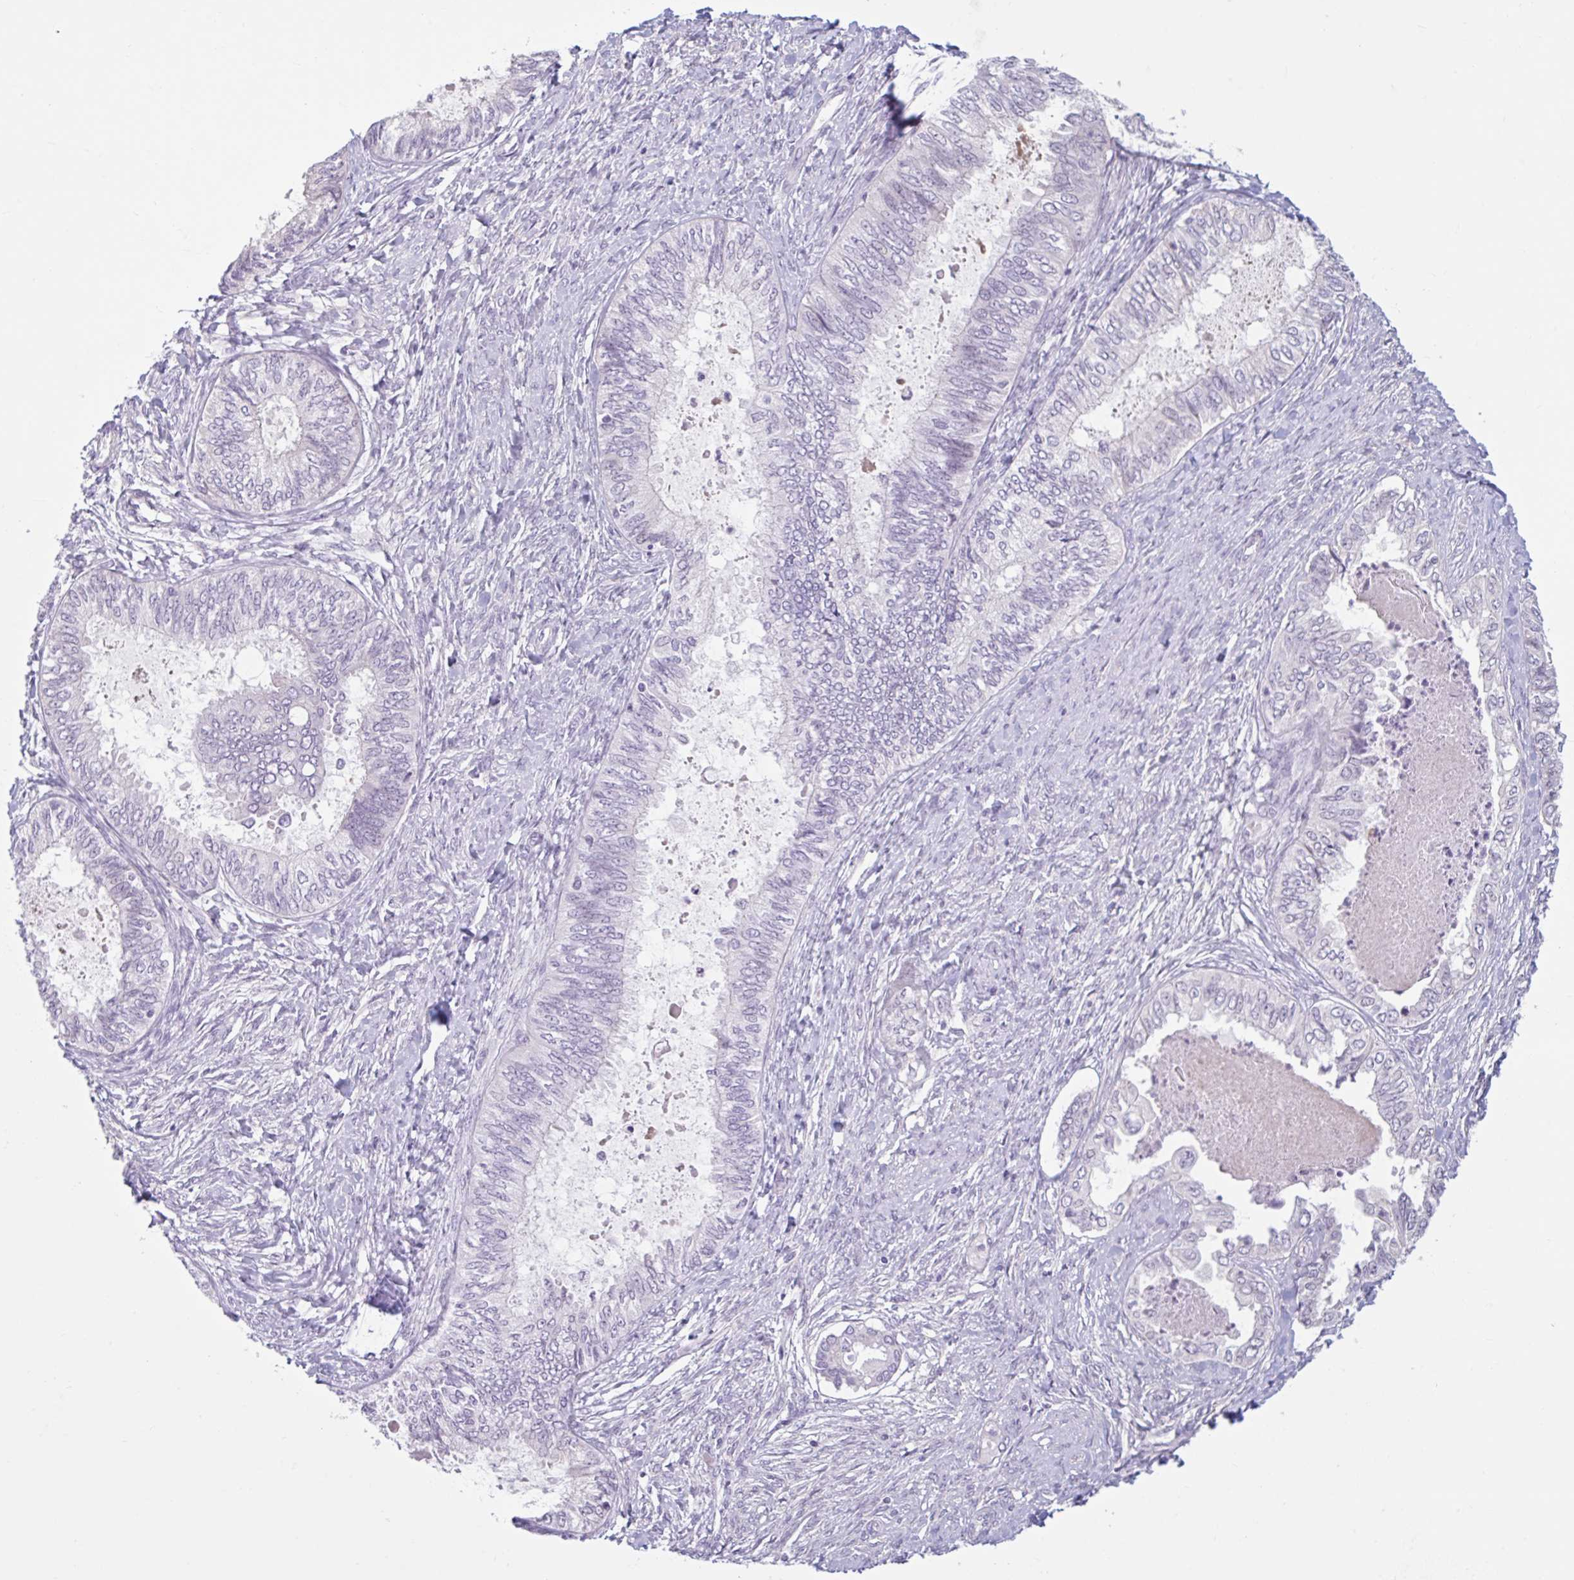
{"staining": {"intensity": "negative", "quantity": "none", "location": "none"}, "tissue": "ovarian cancer", "cell_type": "Tumor cells", "image_type": "cancer", "snomed": [{"axis": "morphology", "description": "Carcinoma, endometroid"}, {"axis": "topography", "description": "Ovary"}], "caption": "This is an immunohistochemistry image of human ovarian cancer. There is no staining in tumor cells.", "gene": "CDH19", "patient": {"sex": "female", "age": 70}}